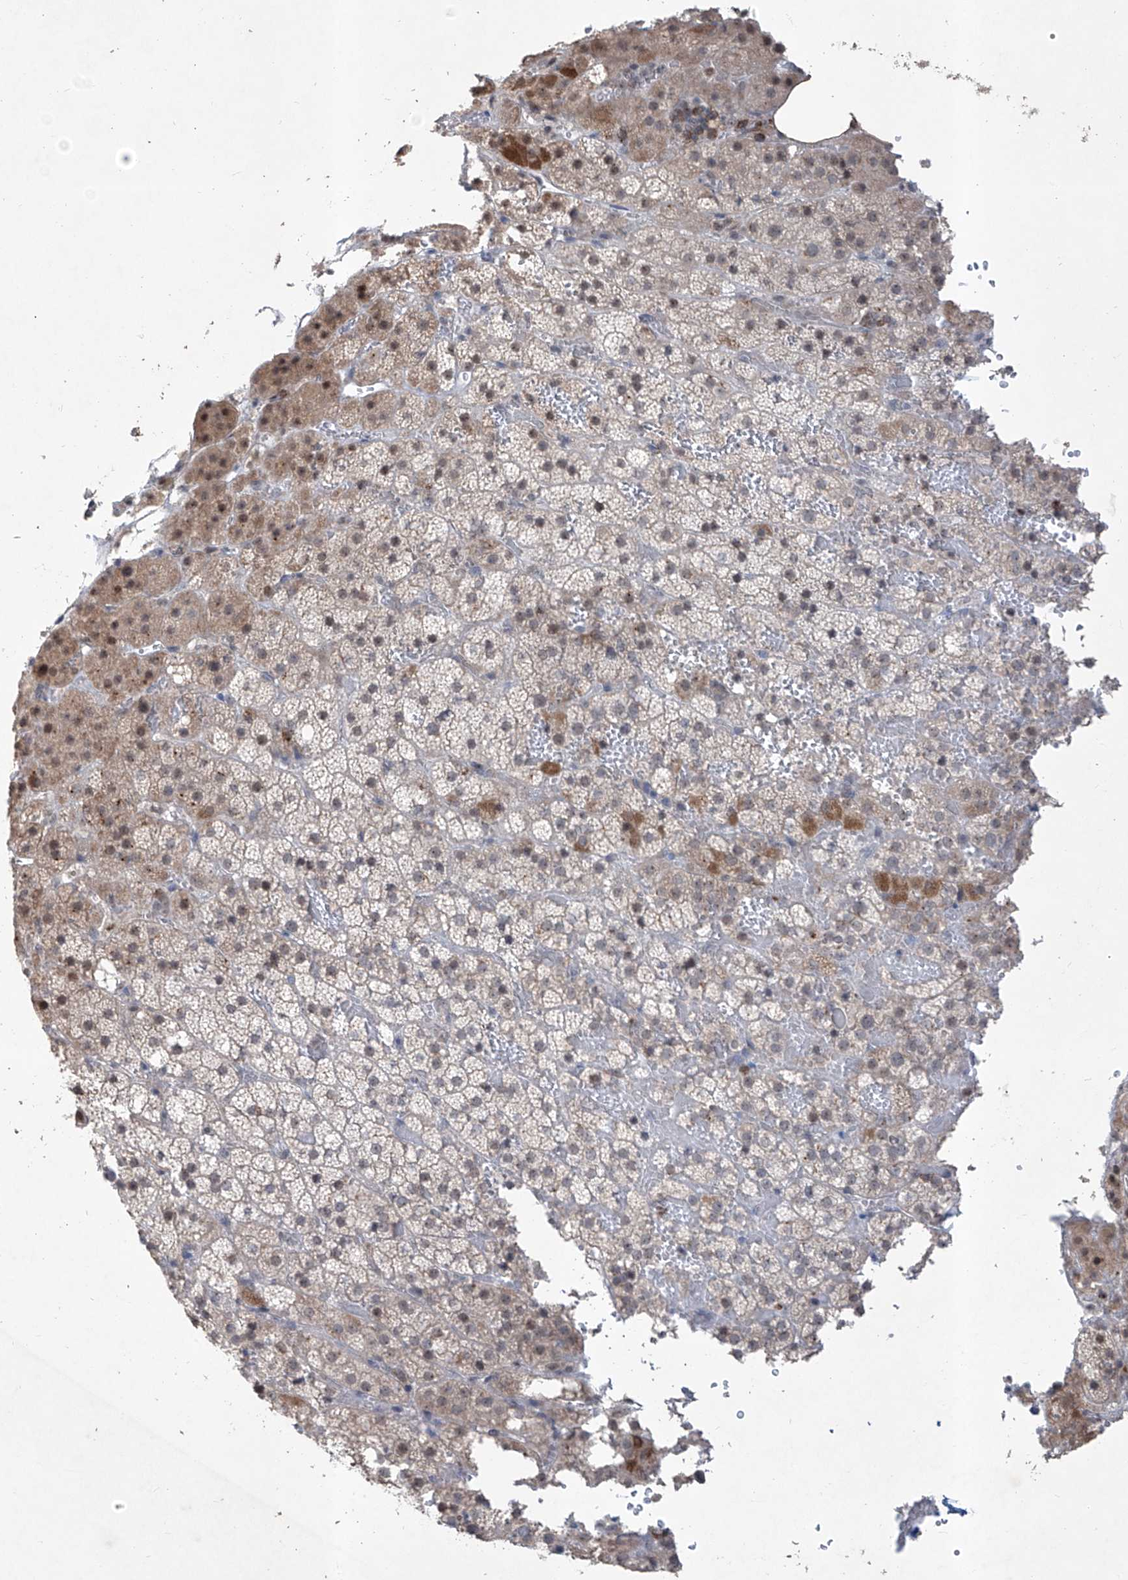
{"staining": {"intensity": "moderate", "quantity": "<25%", "location": "cytoplasmic/membranous,nuclear"}, "tissue": "adrenal gland", "cell_type": "Glandular cells", "image_type": "normal", "snomed": [{"axis": "morphology", "description": "Normal tissue, NOS"}, {"axis": "topography", "description": "Adrenal gland"}], "caption": "This photomicrograph displays immunohistochemistry staining of normal adrenal gland, with low moderate cytoplasmic/membranous,nuclear staining in about <25% of glandular cells.", "gene": "ZBTB48", "patient": {"sex": "female", "age": 59}}